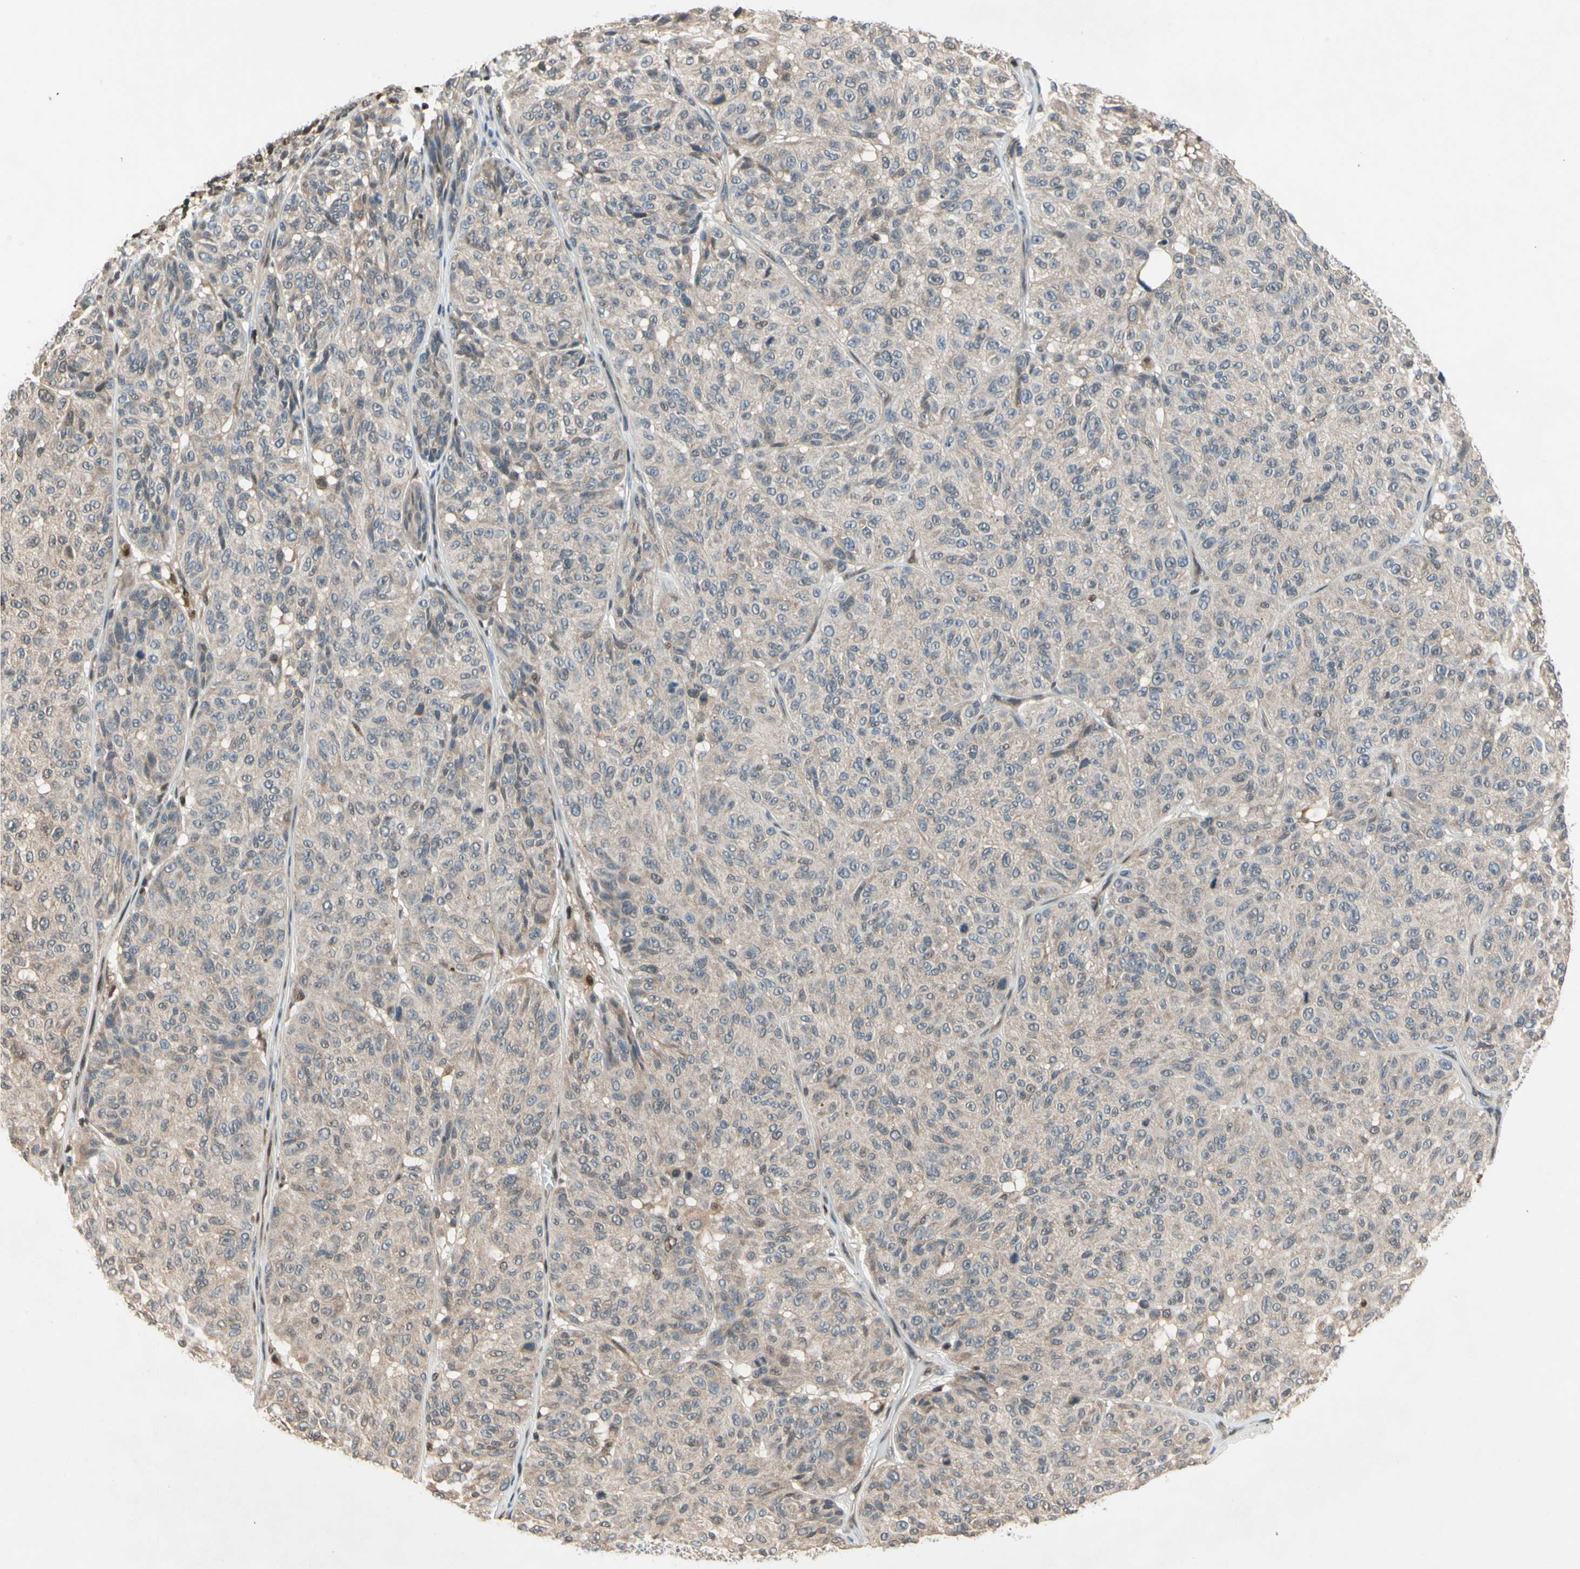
{"staining": {"intensity": "weak", "quantity": ">75%", "location": "cytoplasmic/membranous"}, "tissue": "melanoma", "cell_type": "Tumor cells", "image_type": "cancer", "snomed": [{"axis": "morphology", "description": "Malignant melanoma, NOS"}, {"axis": "topography", "description": "Skin"}], "caption": "The image reveals immunohistochemical staining of malignant melanoma. There is weak cytoplasmic/membranous expression is present in about >75% of tumor cells.", "gene": "GSR", "patient": {"sex": "female", "age": 46}}